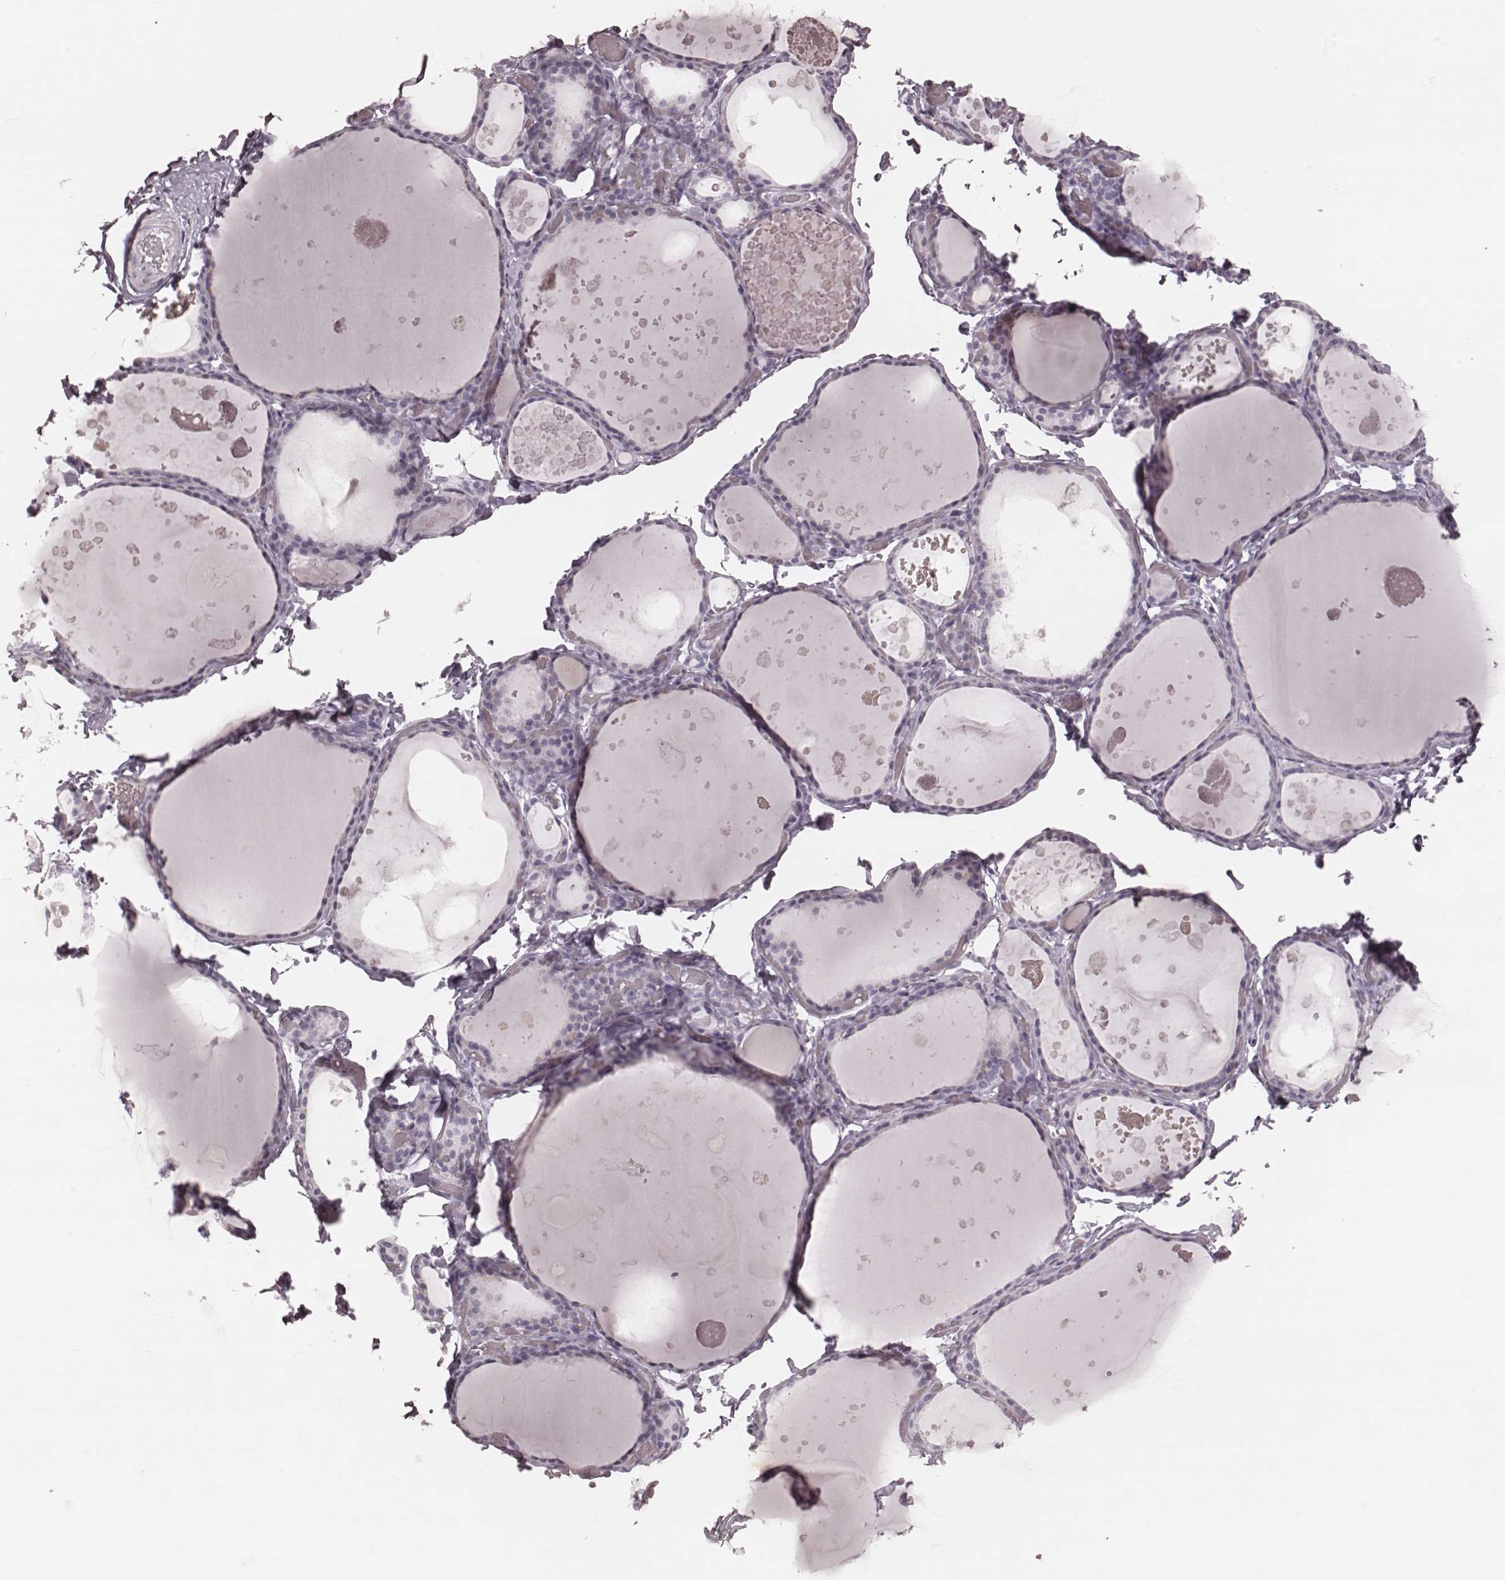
{"staining": {"intensity": "negative", "quantity": "none", "location": "none"}, "tissue": "thyroid gland", "cell_type": "Glandular cells", "image_type": "normal", "snomed": [{"axis": "morphology", "description": "Normal tissue, NOS"}, {"axis": "topography", "description": "Thyroid gland"}], "caption": "Immunohistochemical staining of unremarkable human thyroid gland reveals no significant positivity in glandular cells. (Stains: DAB immunohistochemistry with hematoxylin counter stain, Microscopy: brightfield microscopy at high magnification).", "gene": "KRT74", "patient": {"sex": "female", "age": 56}}